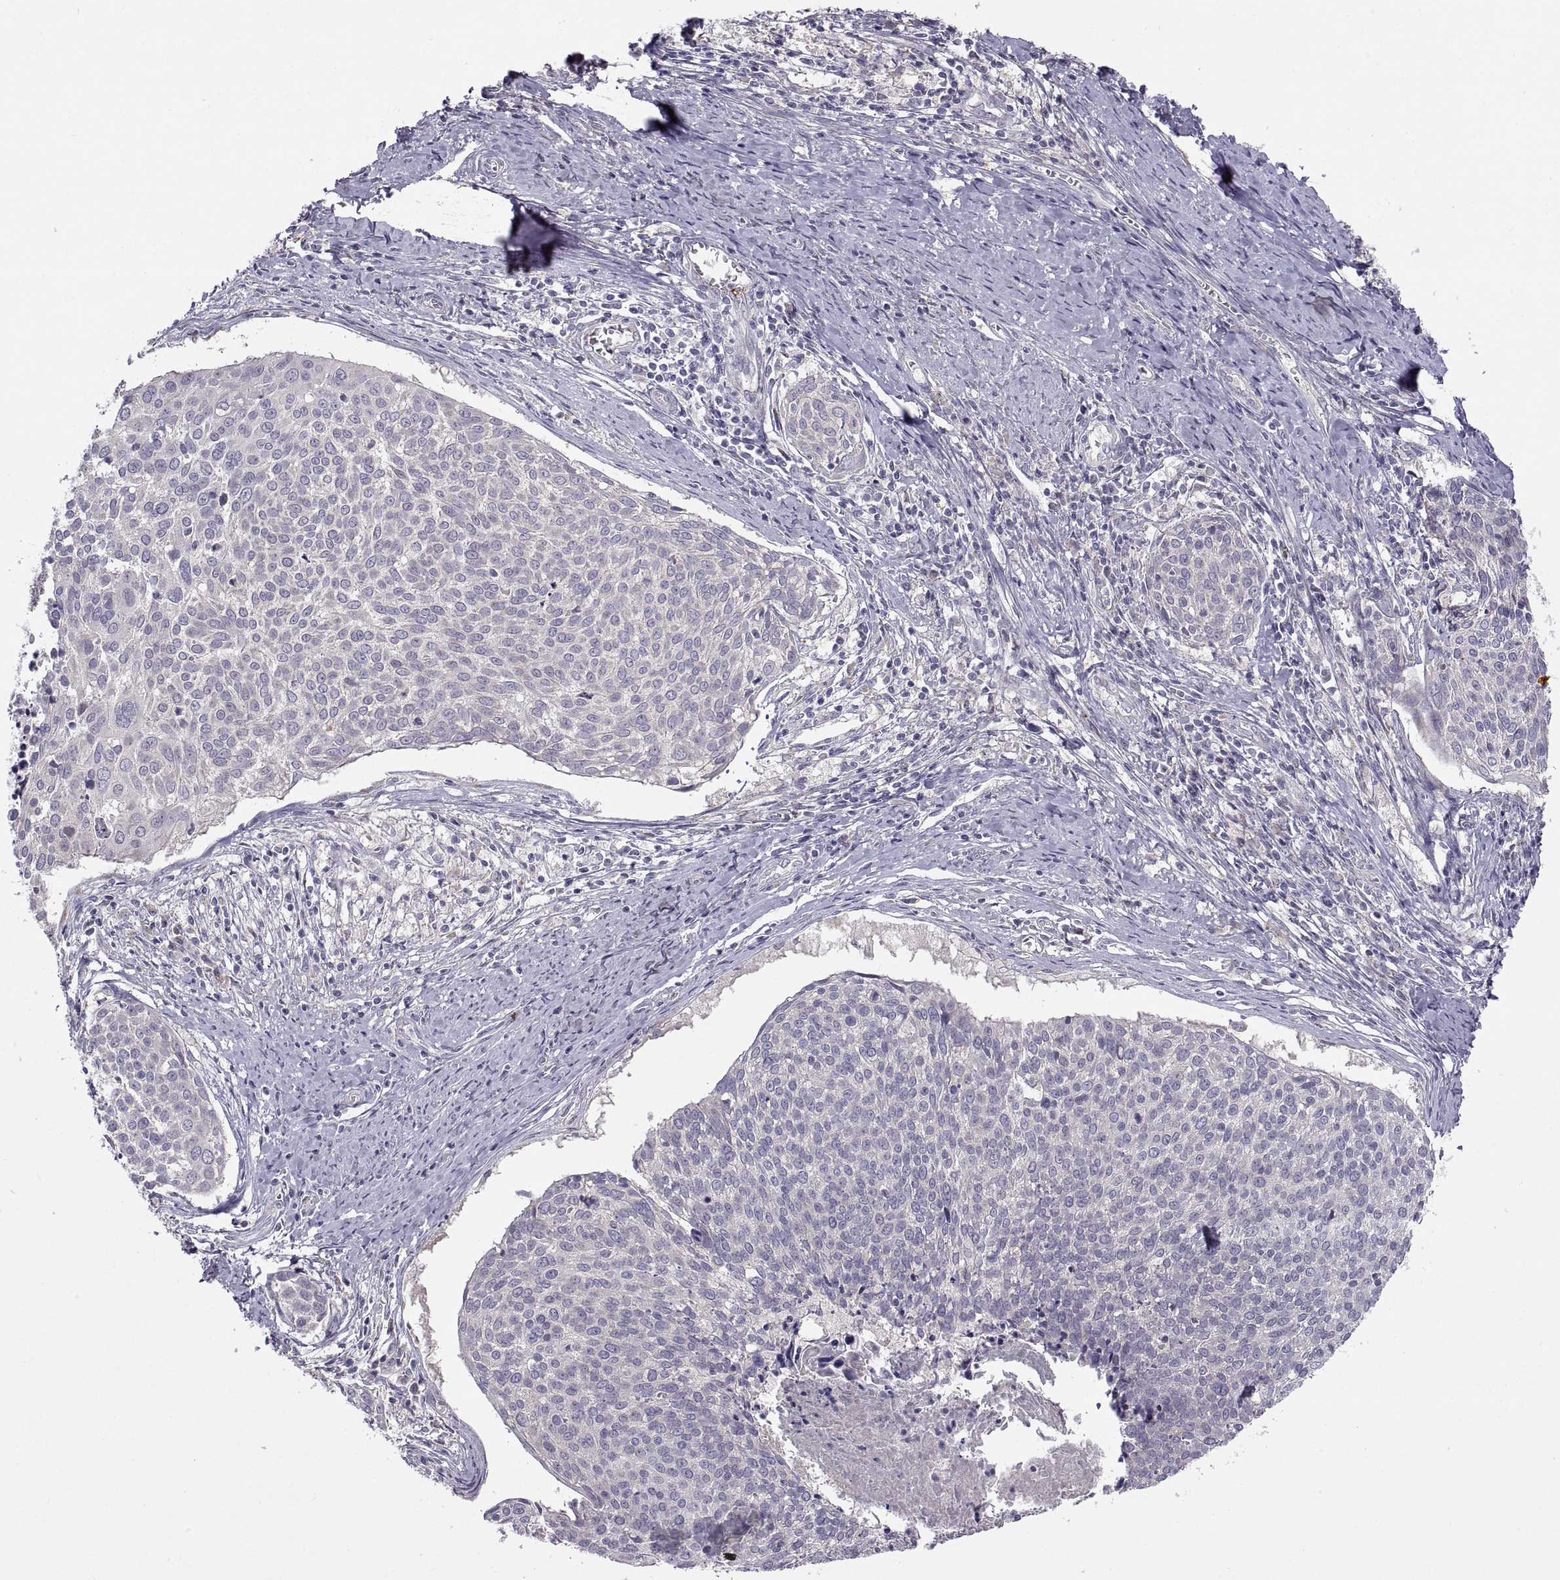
{"staining": {"intensity": "negative", "quantity": "none", "location": "none"}, "tissue": "cervical cancer", "cell_type": "Tumor cells", "image_type": "cancer", "snomed": [{"axis": "morphology", "description": "Squamous cell carcinoma, NOS"}, {"axis": "topography", "description": "Cervix"}], "caption": "Protein analysis of cervical cancer (squamous cell carcinoma) reveals no significant expression in tumor cells.", "gene": "ACSBG2", "patient": {"sex": "female", "age": 39}}